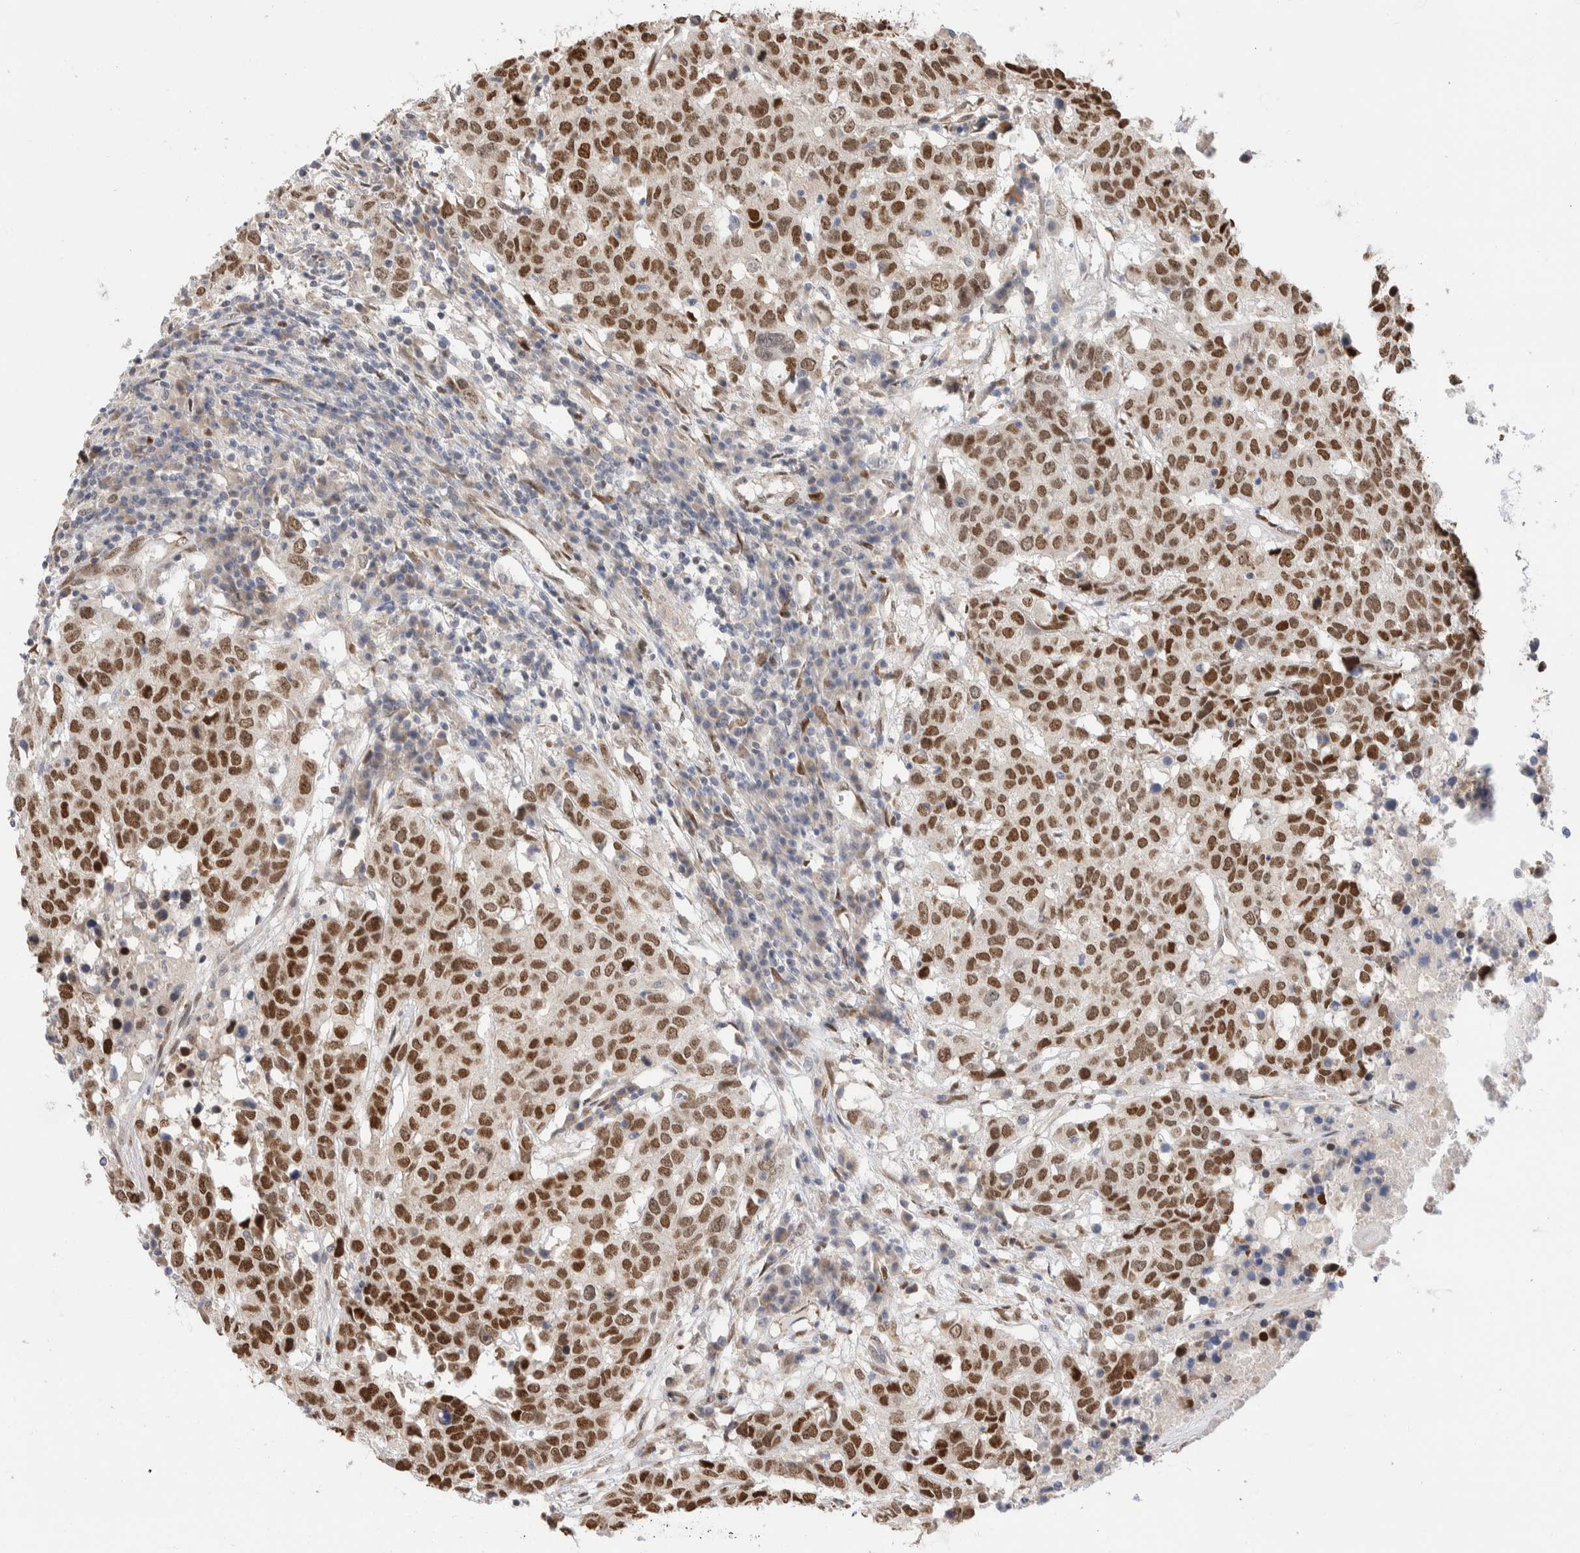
{"staining": {"intensity": "moderate", "quantity": ">75%", "location": "nuclear"}, "tissue": "head and neck cancer", "cell_type": "Tumor cells", "image_type": "cancer", "snomed": [{"axis": "morphology", "description": "Squamous cell carcinoma, NOS"}, {"axis": "topography", "description": "Head-Neck"}], "caption": "About >75% of tumor cells in human head and neck squamous cell carcinoma reveal moderate nuclear protein positivity as visualized by brown immunohistochemical staining.", "gene": "NSMAF", "patient": {"sex": "male", "age": 66}}